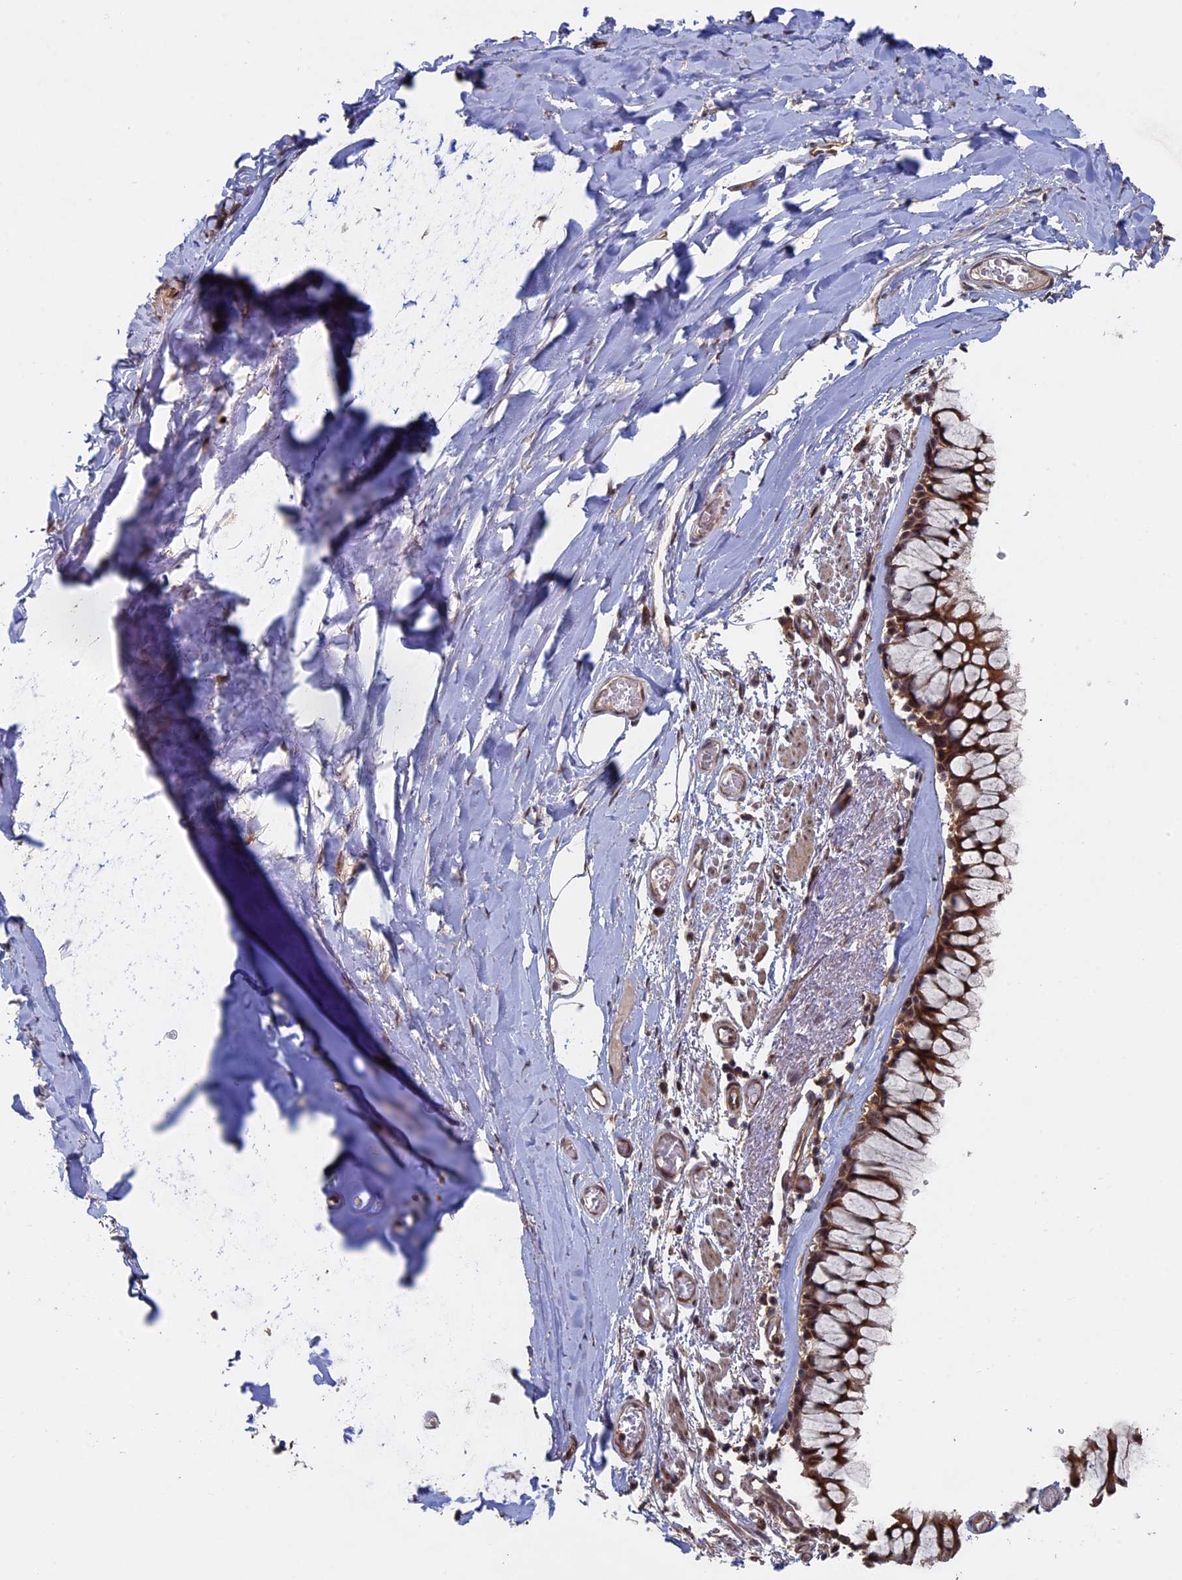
{"staining": {"intensity": "strong", "quantity": ">75%", "location": "cytoplasmic/membranous"}, "tissue": "bronchus", "cell_type": "Respiratory epithelial cells", "image_type": "normal", "snomed": [{"axis": "morphology", "description": "Normal tissue, NOS"}, {"axis": "topography", "description": "Bronchus"}], "caption": "Immunohistochemistry (IHC) photomicrograph of normal bronchus: bronchus stained using IHC reveals high levels of strong protein expression localized specifically in the cytoplasmic/membranous of respiratory epithelial cells, appearing as a cytoplasmic/membranous brown color.", "gene": "KIAA1328", "patient": {"sex": "male", "age": 65}}